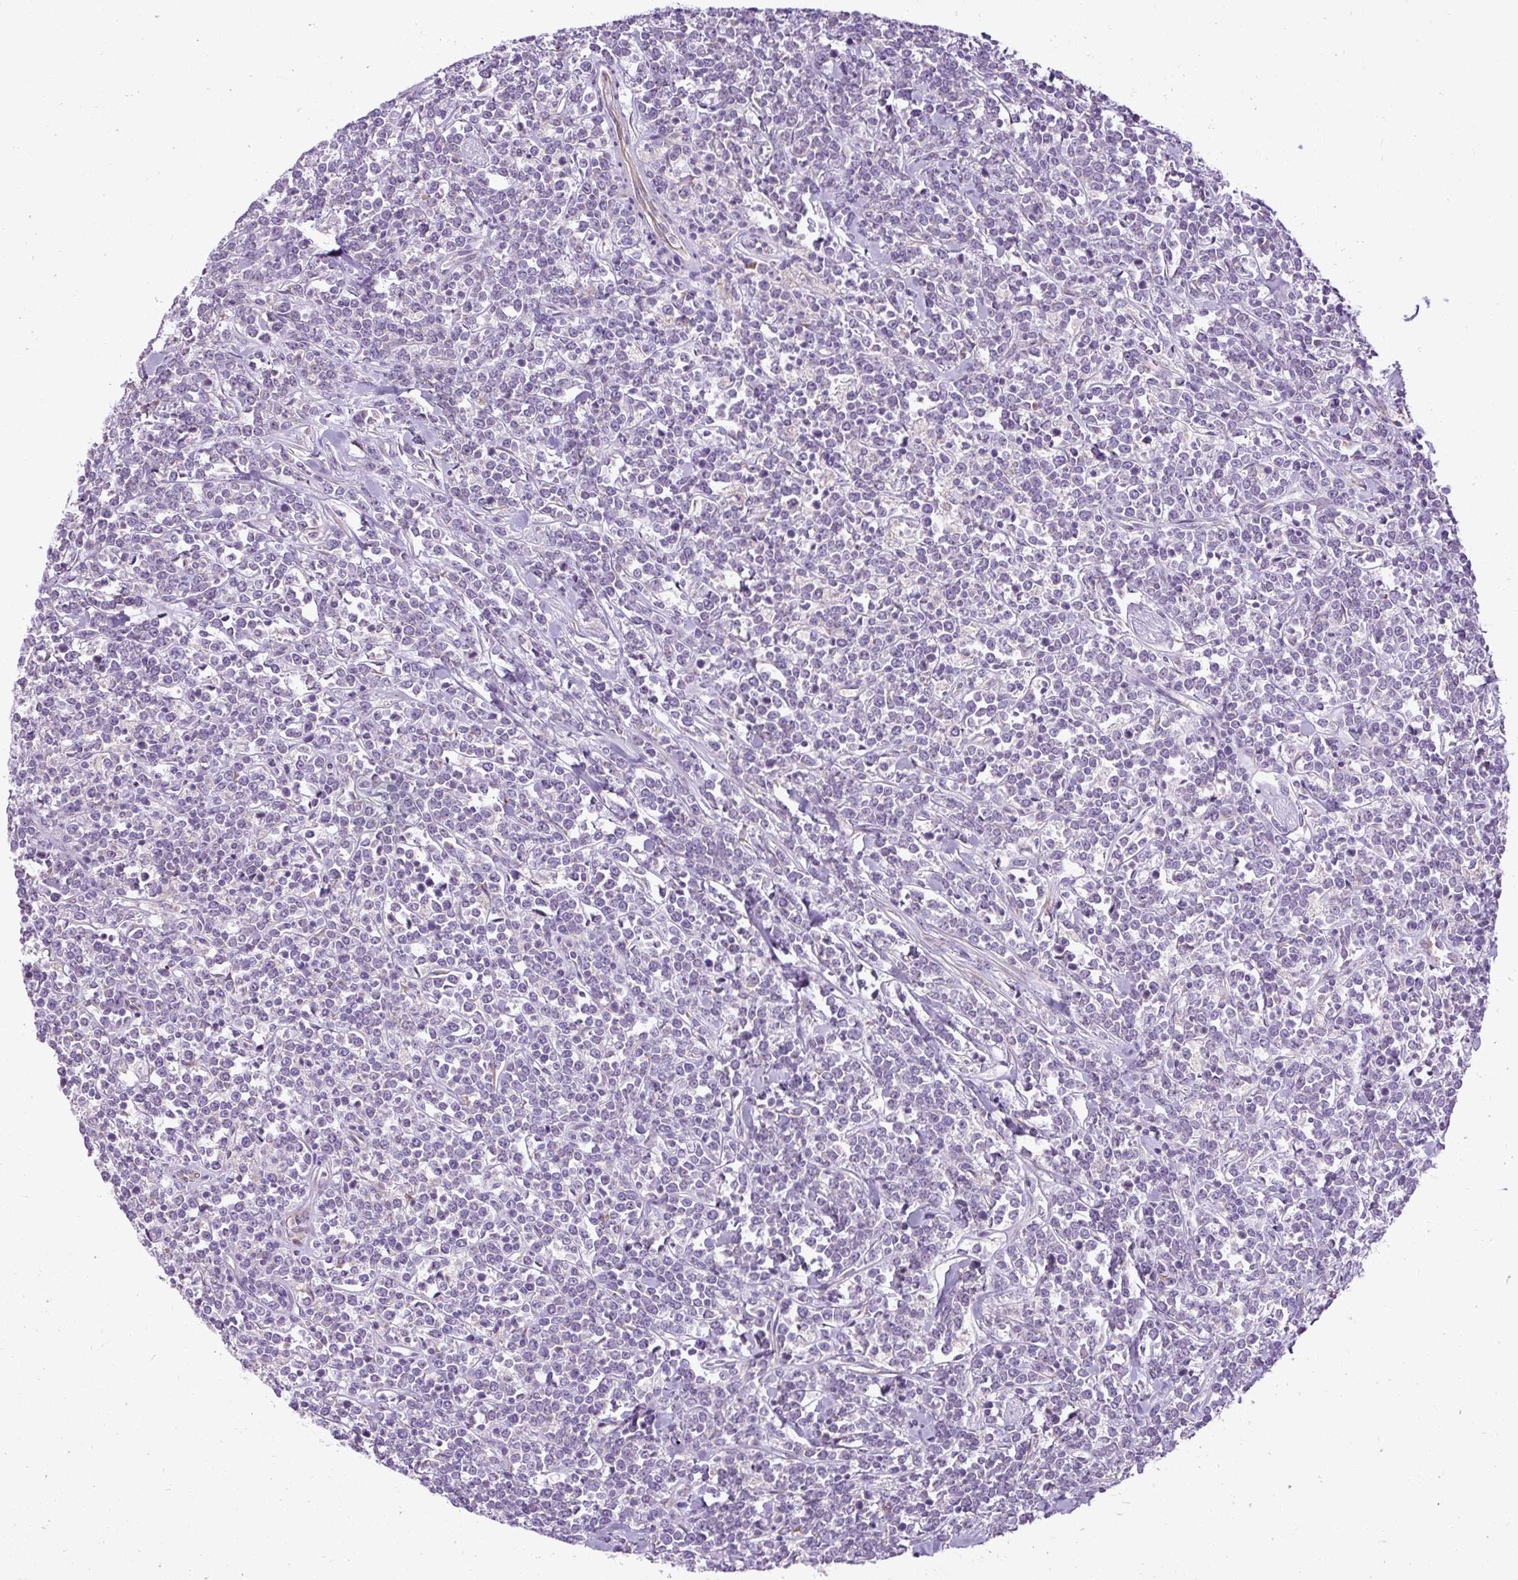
{"staining": {"intensity": "negative", "quantity": "none", "location": "none"}, "tissue": "lymphoma", "cell_type": "Tumor cells", "image_type": "cancer", "snomed": [{"axis": "morphology", "description": "Malignant lymphoma, non-Hodgkin's type, High grade"}, {"axis": "topography", "description": "Small intestine"}, {"axis": "topography", "description": "Colon"}], "caption": "This is an immunohistochemistry (IHC) histopathology image of human lymphoma. There is no staining in tumor cells.", "gene": "FAM149A", "patient": {"sex": "male", "age": 8}}